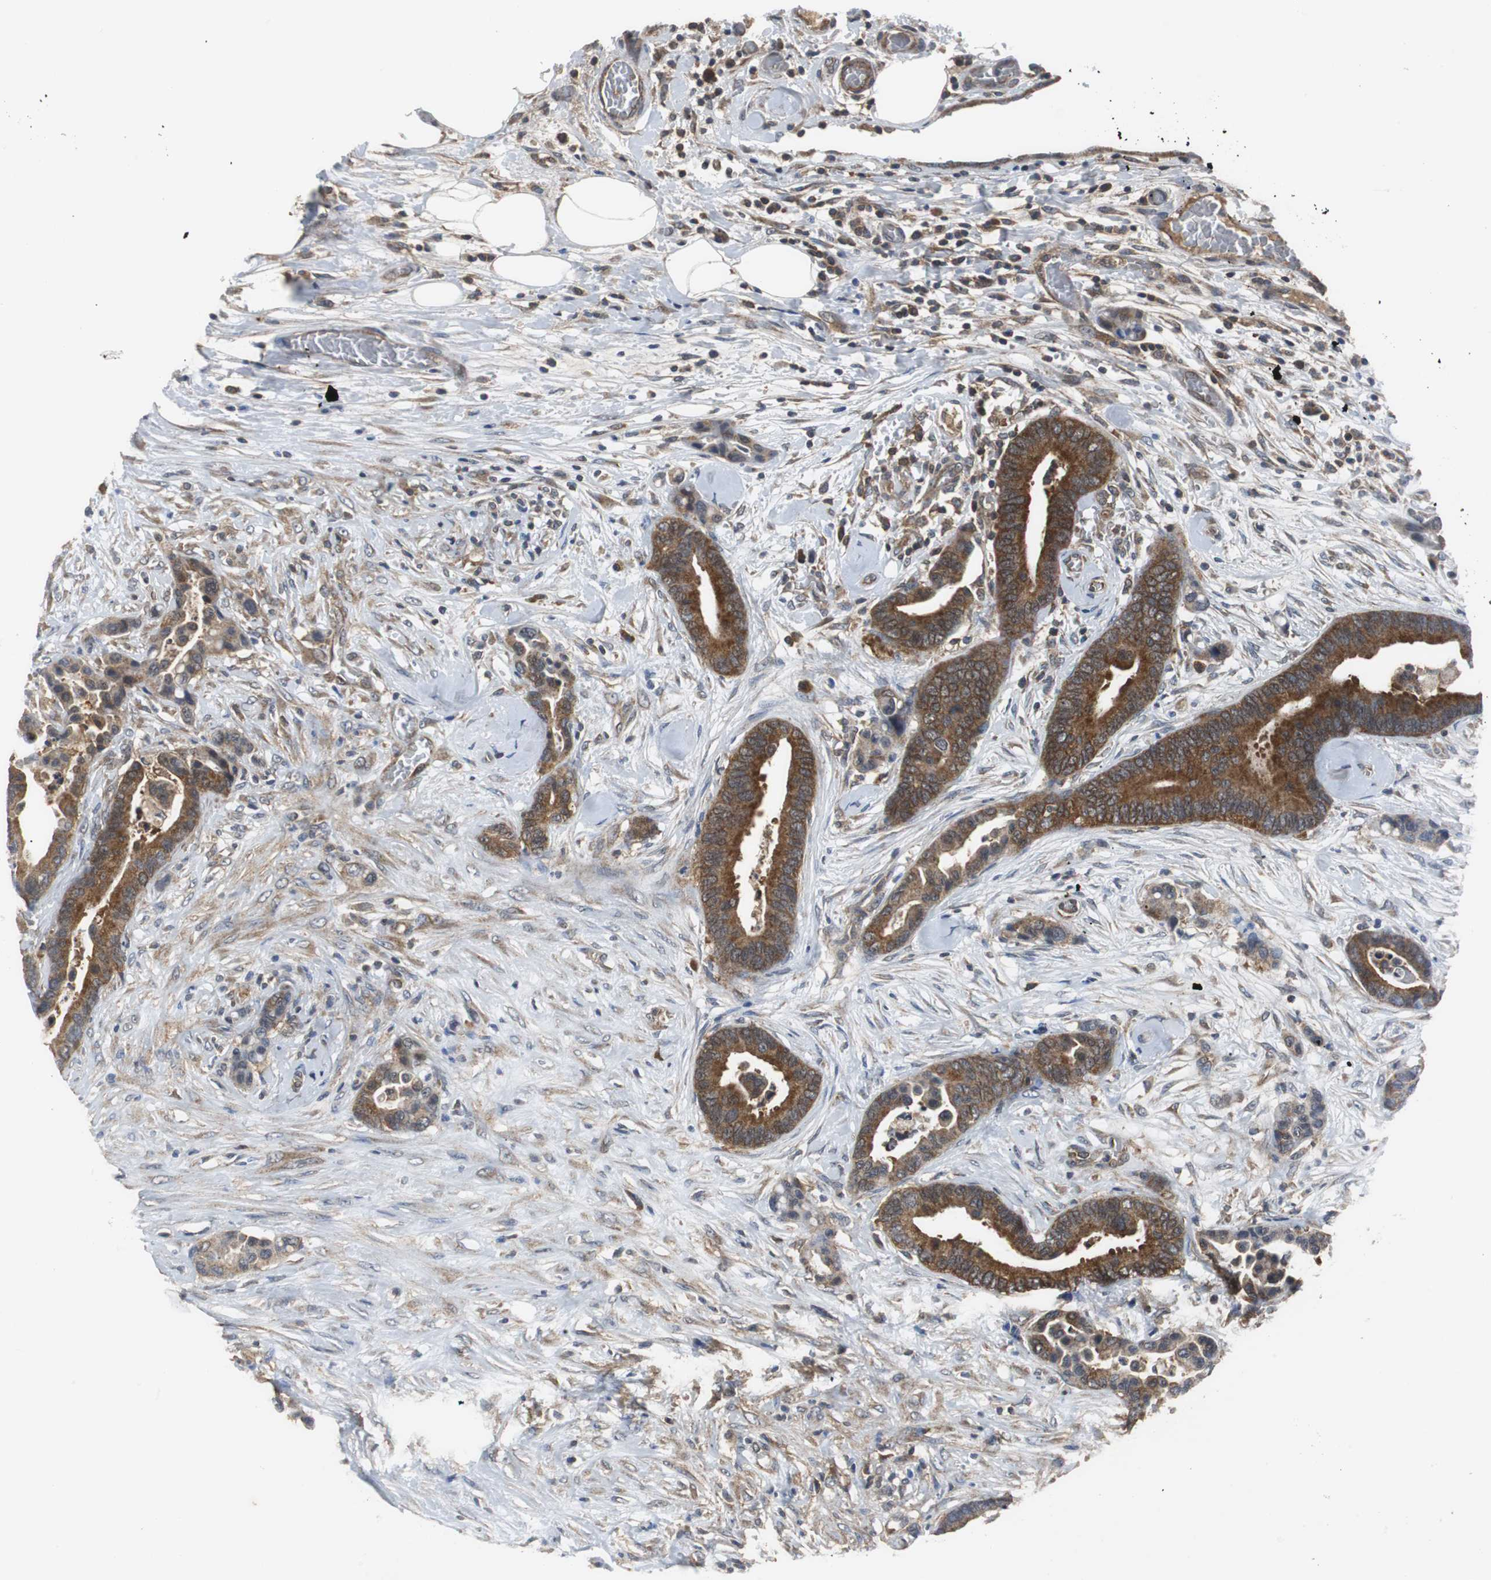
{"staining": {"intensity": "strong", "quantity": ">75%", "location": "cytoplasmic/membranous"}, "tissue": "colorectal cancer", "cell_type": "Tumor cells", "image_type": "cancer", "snomed": [{"axis": "morphology", "description": "Adenocarcinoma, NOS"}, {"axis": "topography", "description": "Colon"}], "caption": "DAB (3,3'-diaminobenzidine) immunohistochemical staining of human colorectal cancer (adenocarcinoma) displays strong cytoplasmic/membranous protein positivity in about >75% of tumor cells. The staining was performed using DAB (3,3'-diaminobenzidine), with brown indicating positive protein expression. Nuclei are stained blue with hematoxylin.", "gene": "VBP1", "patient": {"sex": "male", "age": 82}}